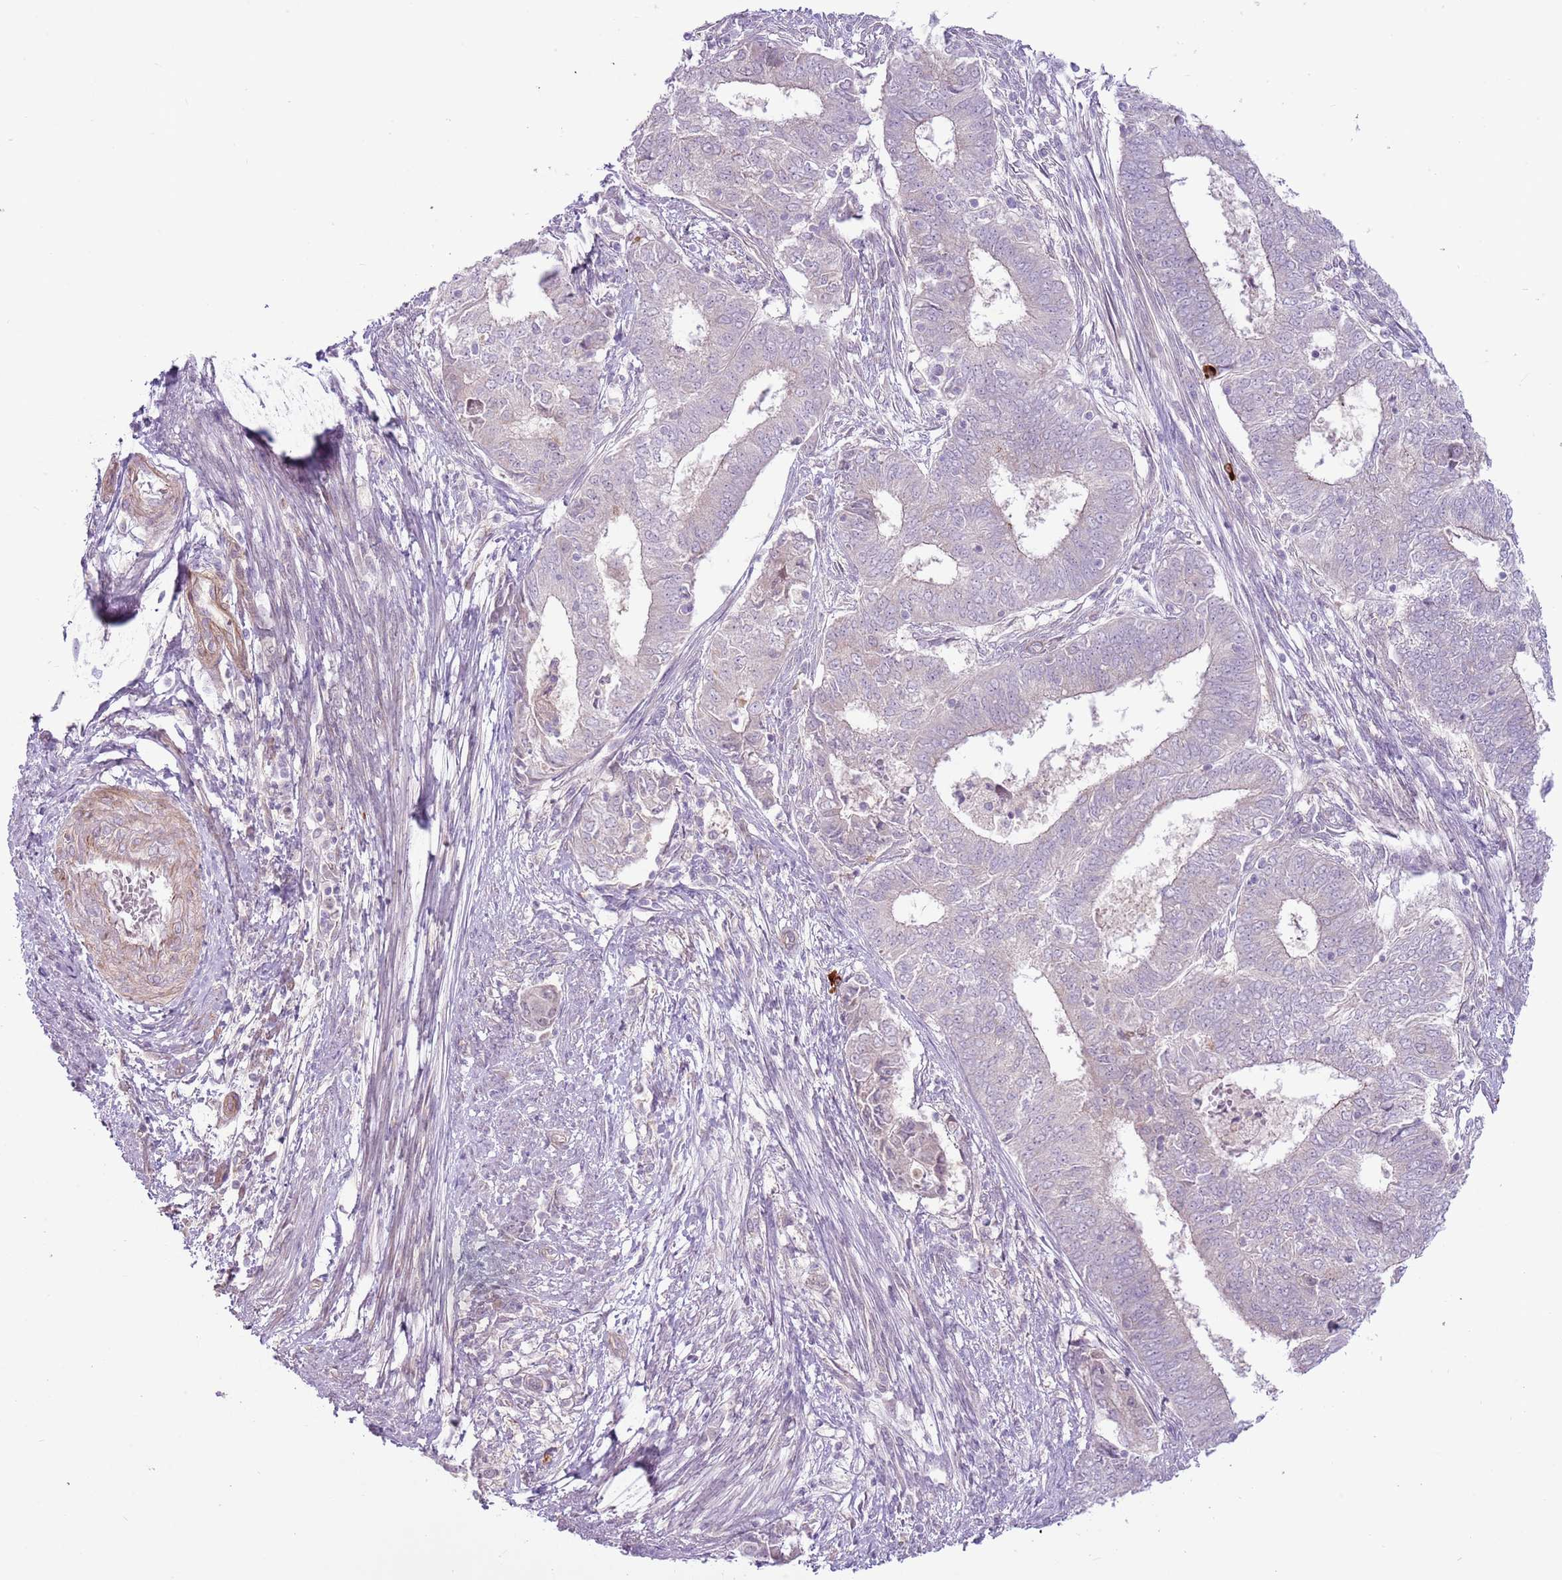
{"staining": {"intensity": "negative", "quantity": "none", "location": "none"}, "tissue": "endometrial cancer", "cell_type": "Tumor cells", "image_type": "cancer", "snomed": [{"axis": "morphology", "description": "Adenocarcinoma, NOS"}, {"axis": "topography", "description": "Endometrium"}], "caption": "Tumor cells show no significant positivity in endometrial cancer (adenocarcinoma). The staining was performed using DAB (3,3'-diaminobenzidine) to visualize the protein expression in brown, while the nuclei were stained in blue with hematoxylin (Magnification: 20x).", "gene": "MRO", "patient": {"sex": "female", "age": 62}}